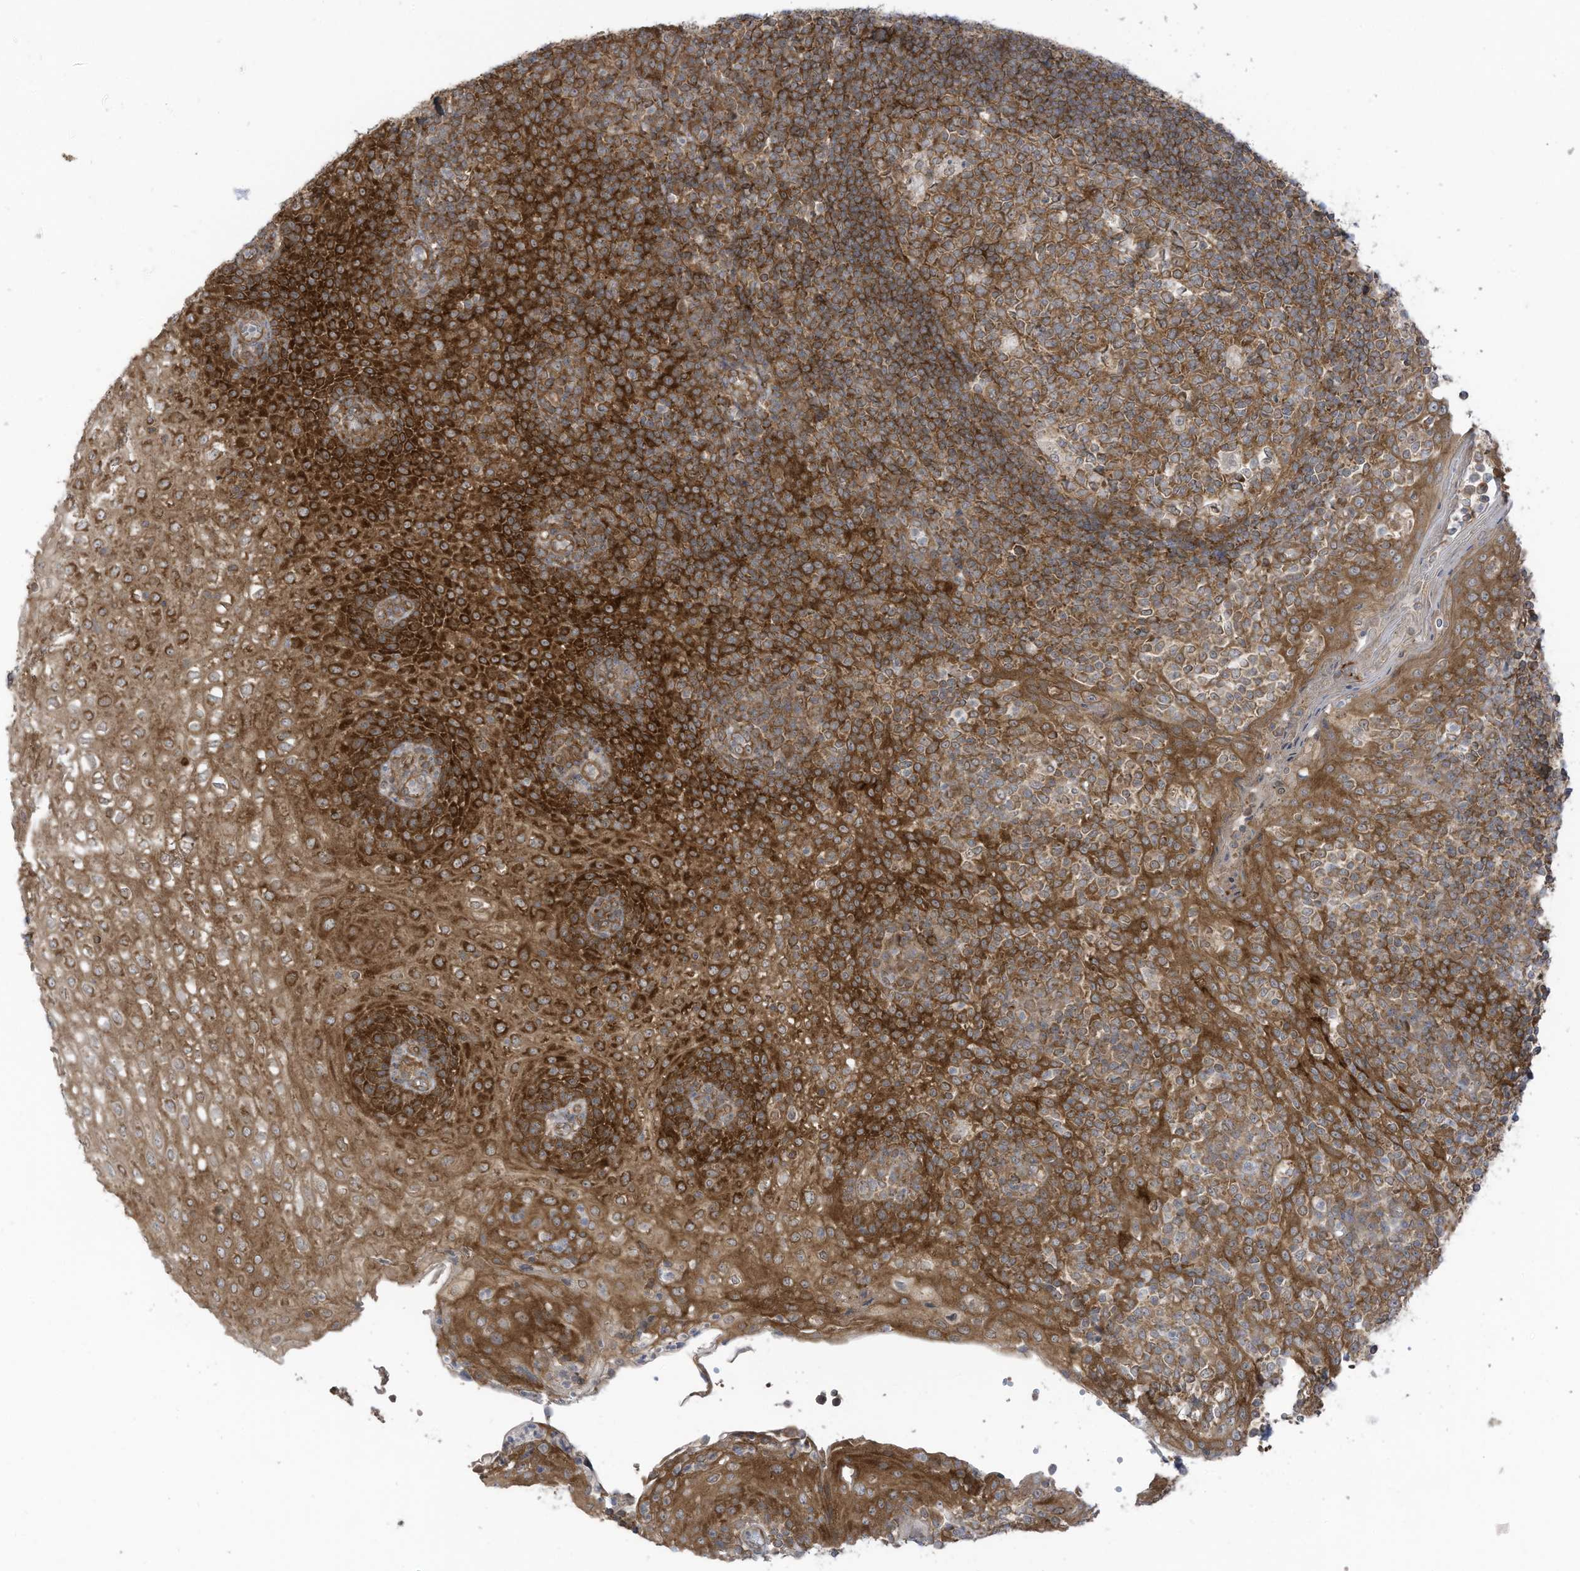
{"staining": {"intensity": "moderate", "quantity": ">75%", "location": "cytoplasmic/membranous"}, "tissue": "tonsil", "cell_type": "Germinal center cells", "image_type": "normal", "snomed": [{"axis": "morphology", "description": "Normal tissue, NOS"}, {"axis": "topography", "description": "Tonsil"}], "caption": "Immunohistochemical staining of unremarkable human tonsil shows medium levels of moderate cytoplasmic/membranous positivity in approximately >75% of germinal center cells.", "gene": "REPS1", "patient": {"sex": "female", "age": 19}}